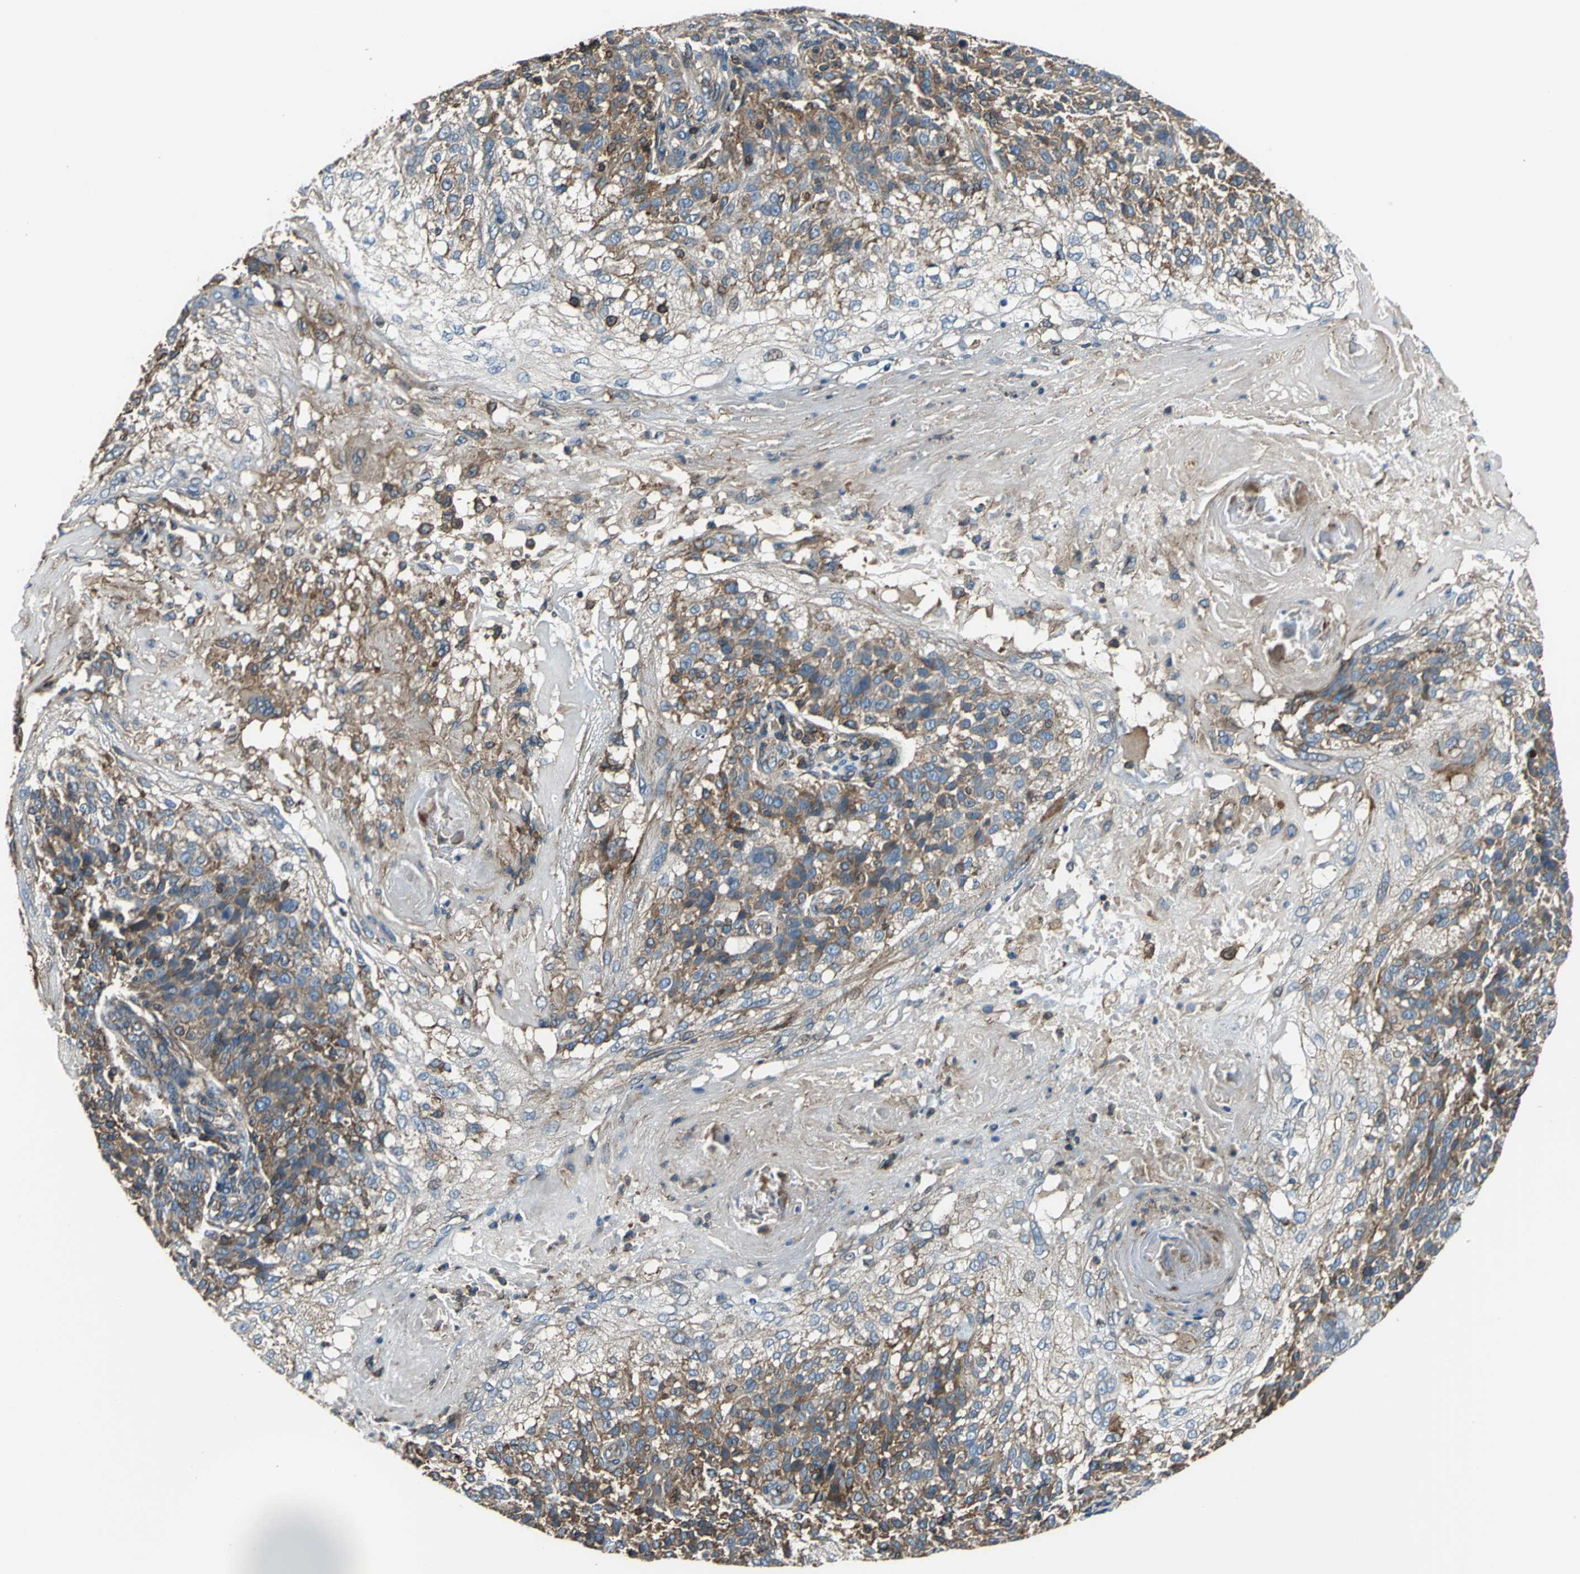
{"staining": {"intensity": "strong", "quantity": "25%-75%", "location": "cytoplasmic/membranous"}, "tissue": "skin cancer", "cell_type": "Tumor cells", "image_type": "cancer", "snomed": [{"axis": "morphology", "description": "Normal tissue, NOS"}, {"axis": "morphology", "description": "Squamous cell carcinoma, NOS"}, {"axis": "topography", "description": "Skin"}], "caption": "Squamous cell carcinoma (skin) stained with DAB (3,3'-diaminobenzidine) immunohistochemistry (IHC) reveals high levels of strong cytoplasmic/membranous positivity in approximately 25%-75% of tumor cells.", "gene": "PARVA", "patient": {"sex": "female", "age": 83}}